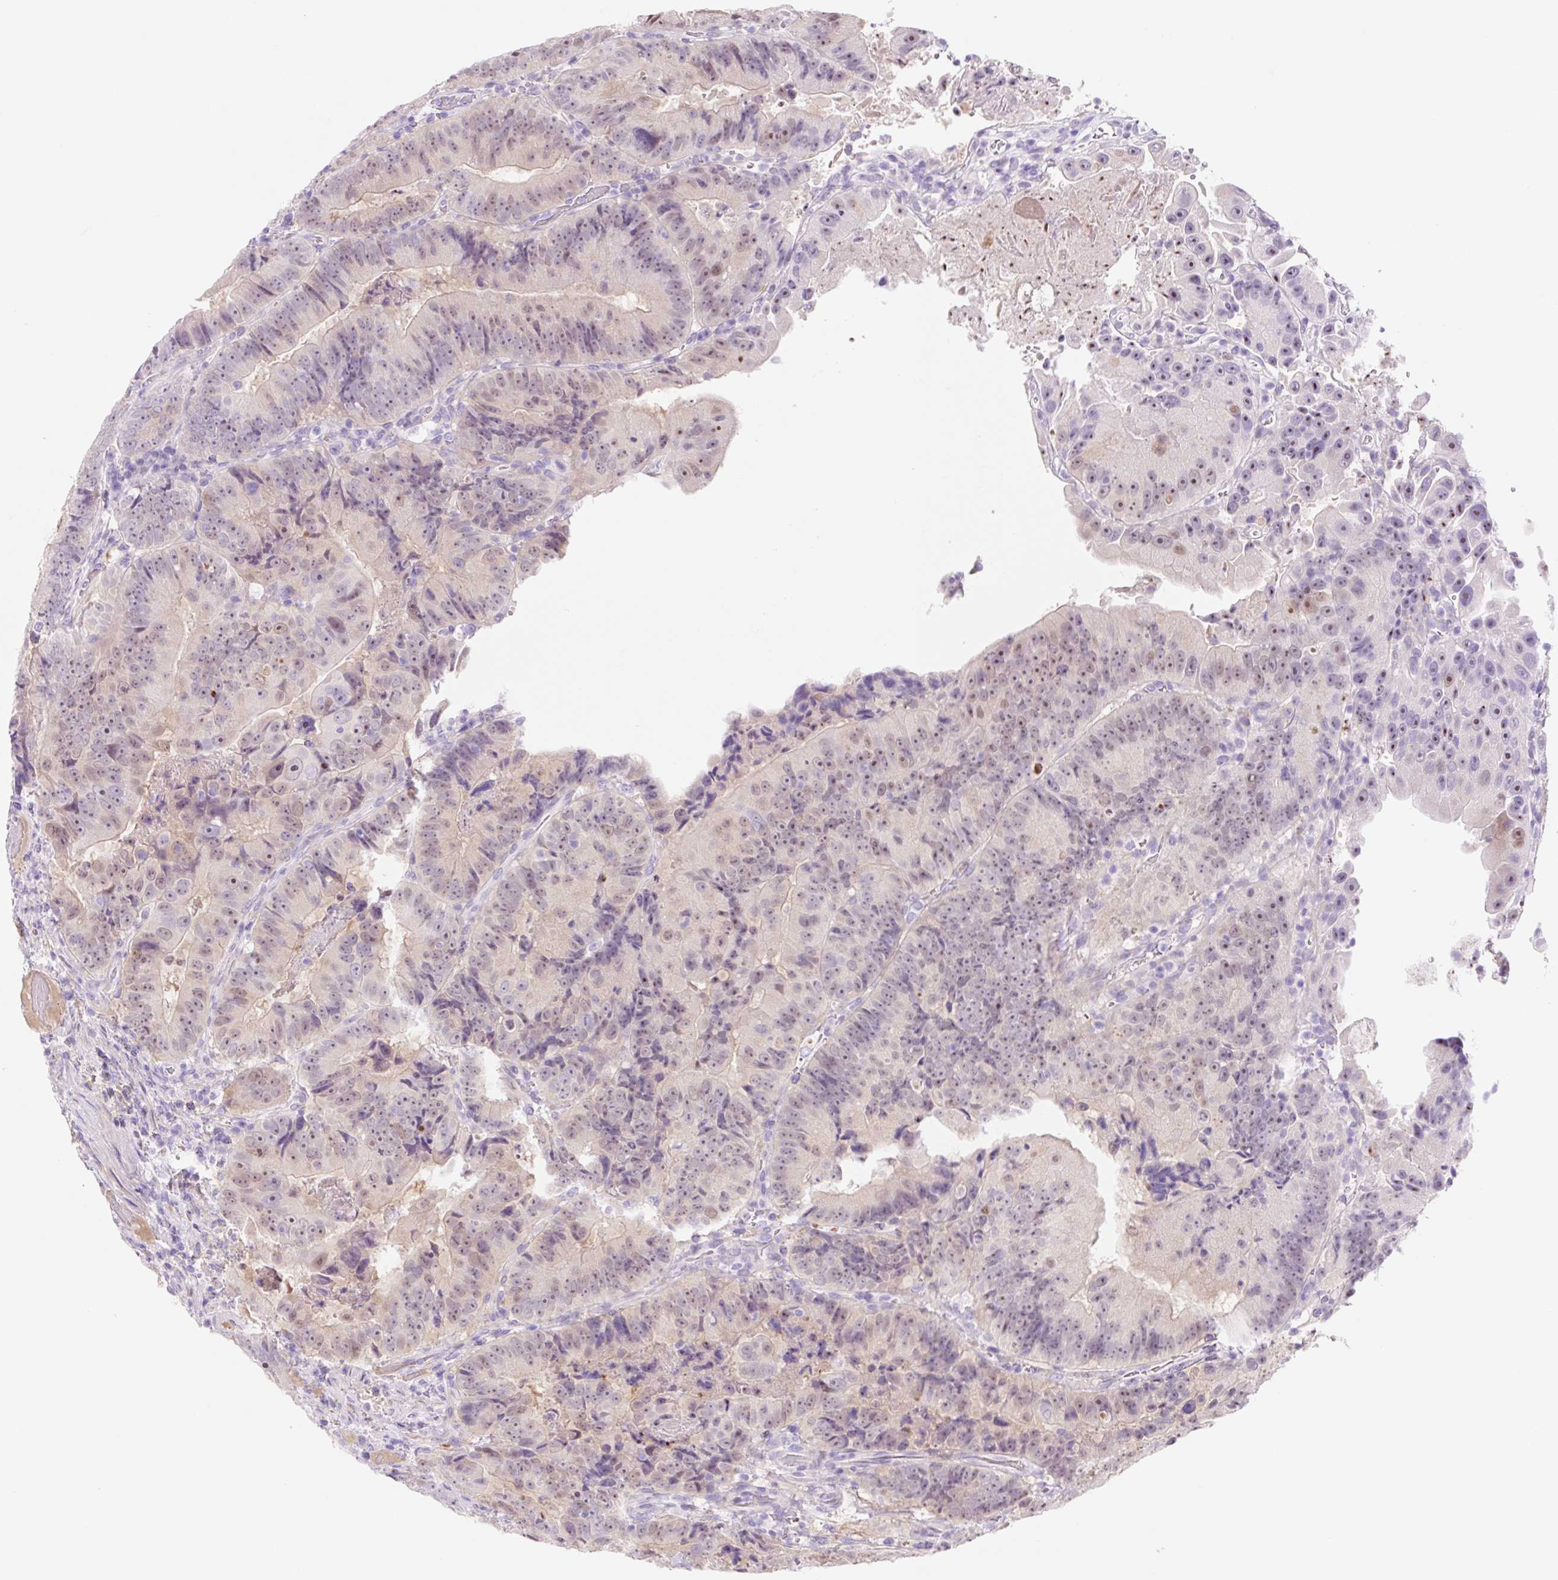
{"staining": {"intensity": "weak", "quantity": "25%-75%", "location": "nuclear"}, "tissue": "colorectal cancer", "cell_type": "Tumor cells", "image_type": "cancer", "snomed": [{"axis": "morphology", "description": "Adenocarcinoma, NOS"}, {"axis": "topography", "description": "Colon"}], "caption": "Colorectal cancer tissue exhibits weak nuclear expression in approximately 25%-75% of tumor cells The staining was performed using DAB (3,3'-diaminobenzidine) to visualize the protein expression in brown, while the nuclei were stained in blue with hematoxylin (Magnification: 20x).", "gene": "ZNF121", "patient": {"sex": "female", "age": 86}}